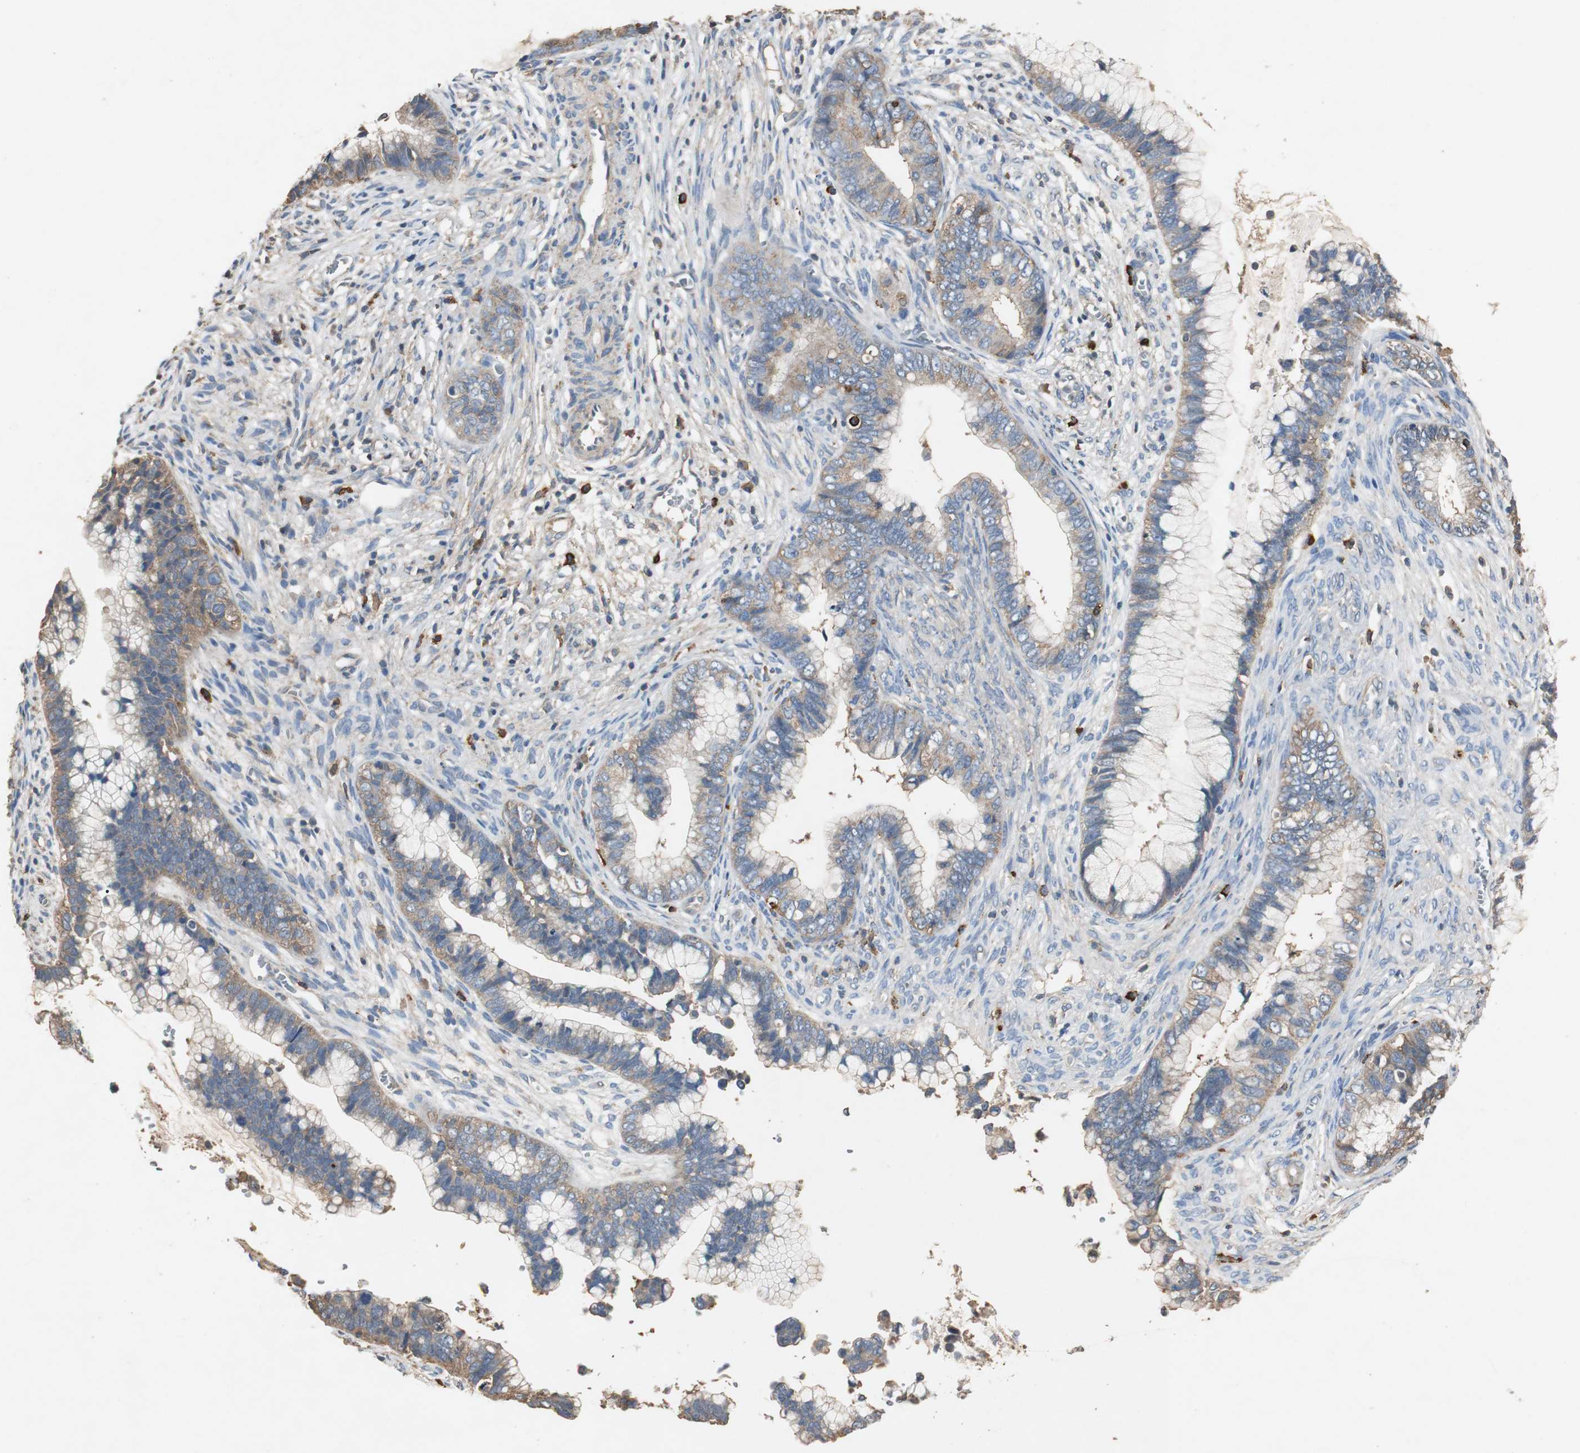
{"staining": {"intensity": "weak", "quantity": "<25%", "location": "cytoplasmic/membranous"}, "tissue": "cervical cancer", "cell_type": "Tumor cells", "image_type": "cancer", "snomed": [{"axis": "morphology", "description": "Adenocarcinoma, NOS"}, {"axis": "topography", "description": "Cervix"}], "caption": "A high-resolution micrograph shows immunohistochemistry (IHC) staining of adenocarcinoma (cervical), which exhibits no significant positivity in tumor cells. Nuclei are stained in blue.", "gene": "TNFRSF14", "patient": {"sex": "female", "age": 44}}